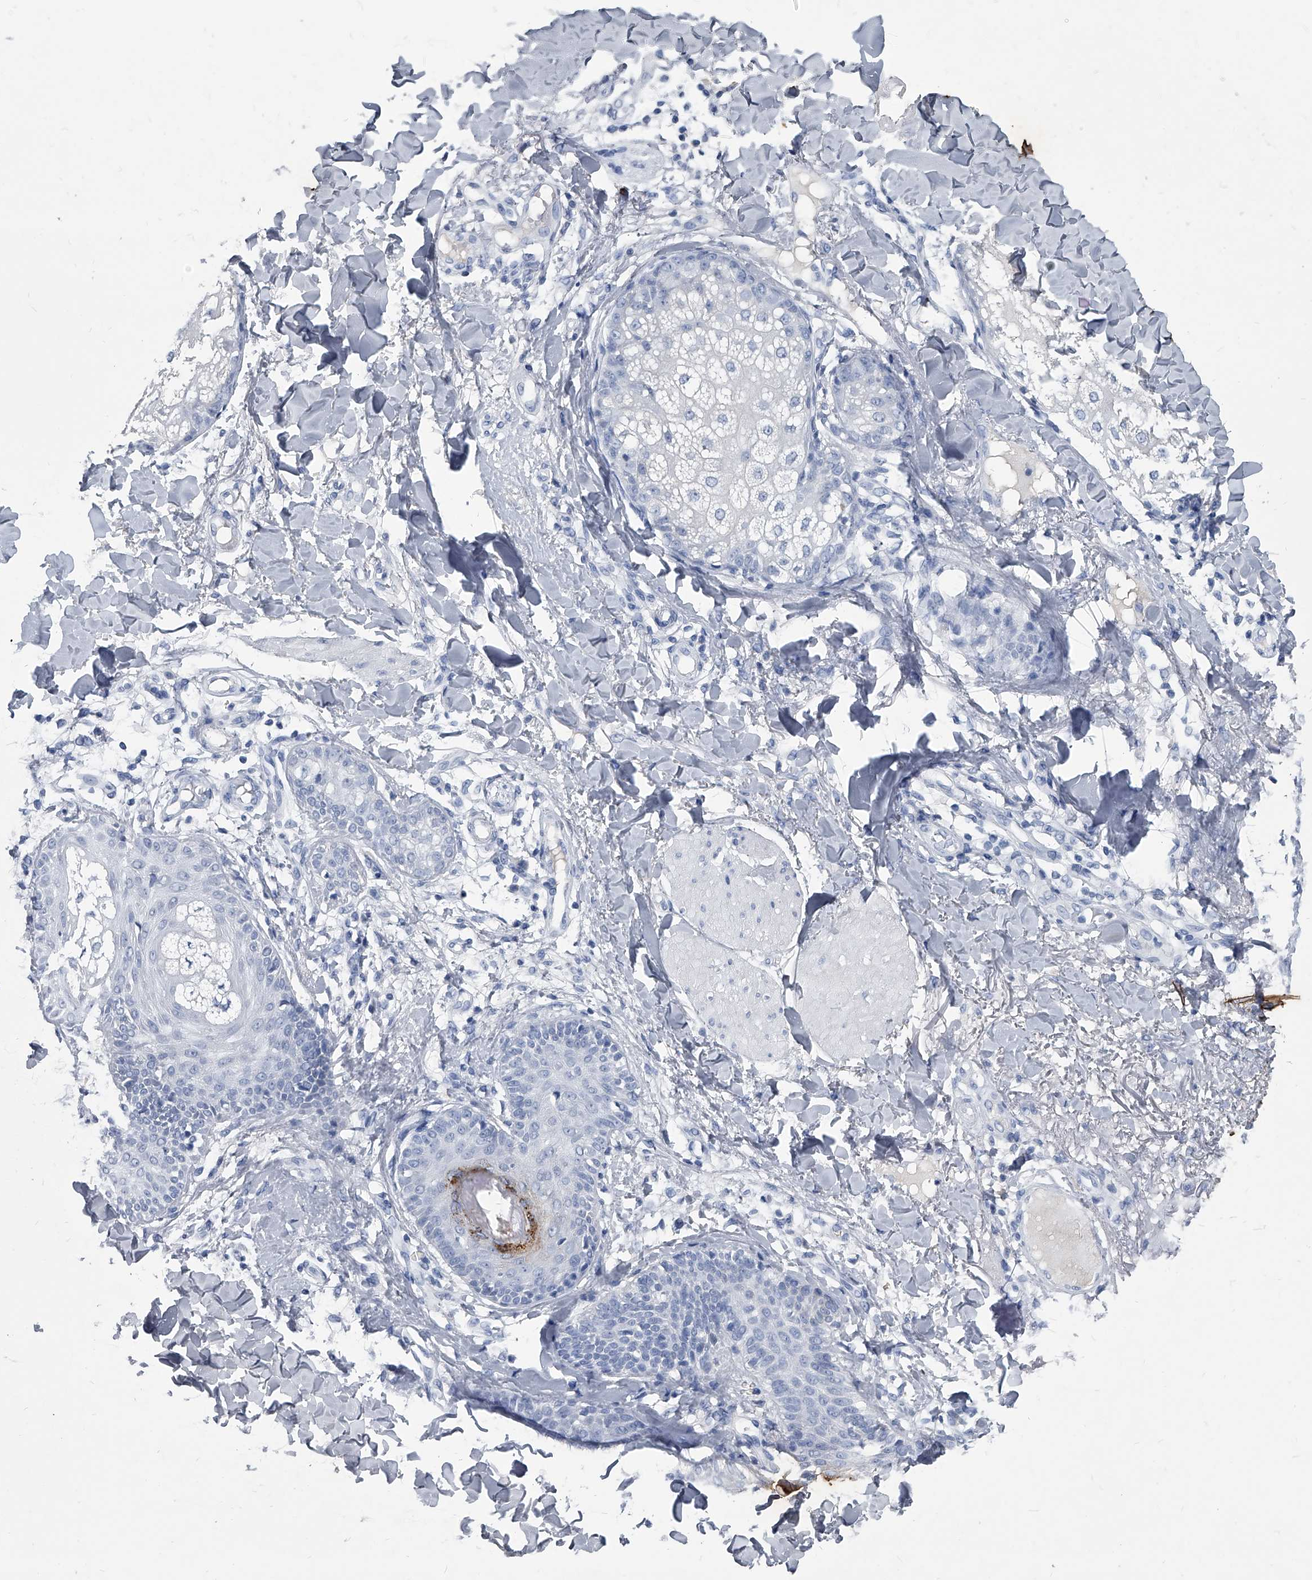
{"staining": {"intensity": "negative", "quantity": "none", "location": "none"}, "tissue": "skin cancer", "cell_type": "Tumor cells", "image_type": "cancer", "snomed": [{"axis": "morphology", "description": "Normal tissue, NOS"}, {"axis": "morphology", "description": "Basal cell carcinoma"}, {"axis": "topography", "description": "Skin"}], "caption": "Immunohistochemistry photomicrograph of human skin cancer (basal cell carcinoma) stained for a protein (brown), which shows no staining in tumor cells.", "gene": "BCAS1", "patient": {"sex": "male", "age": 52}}